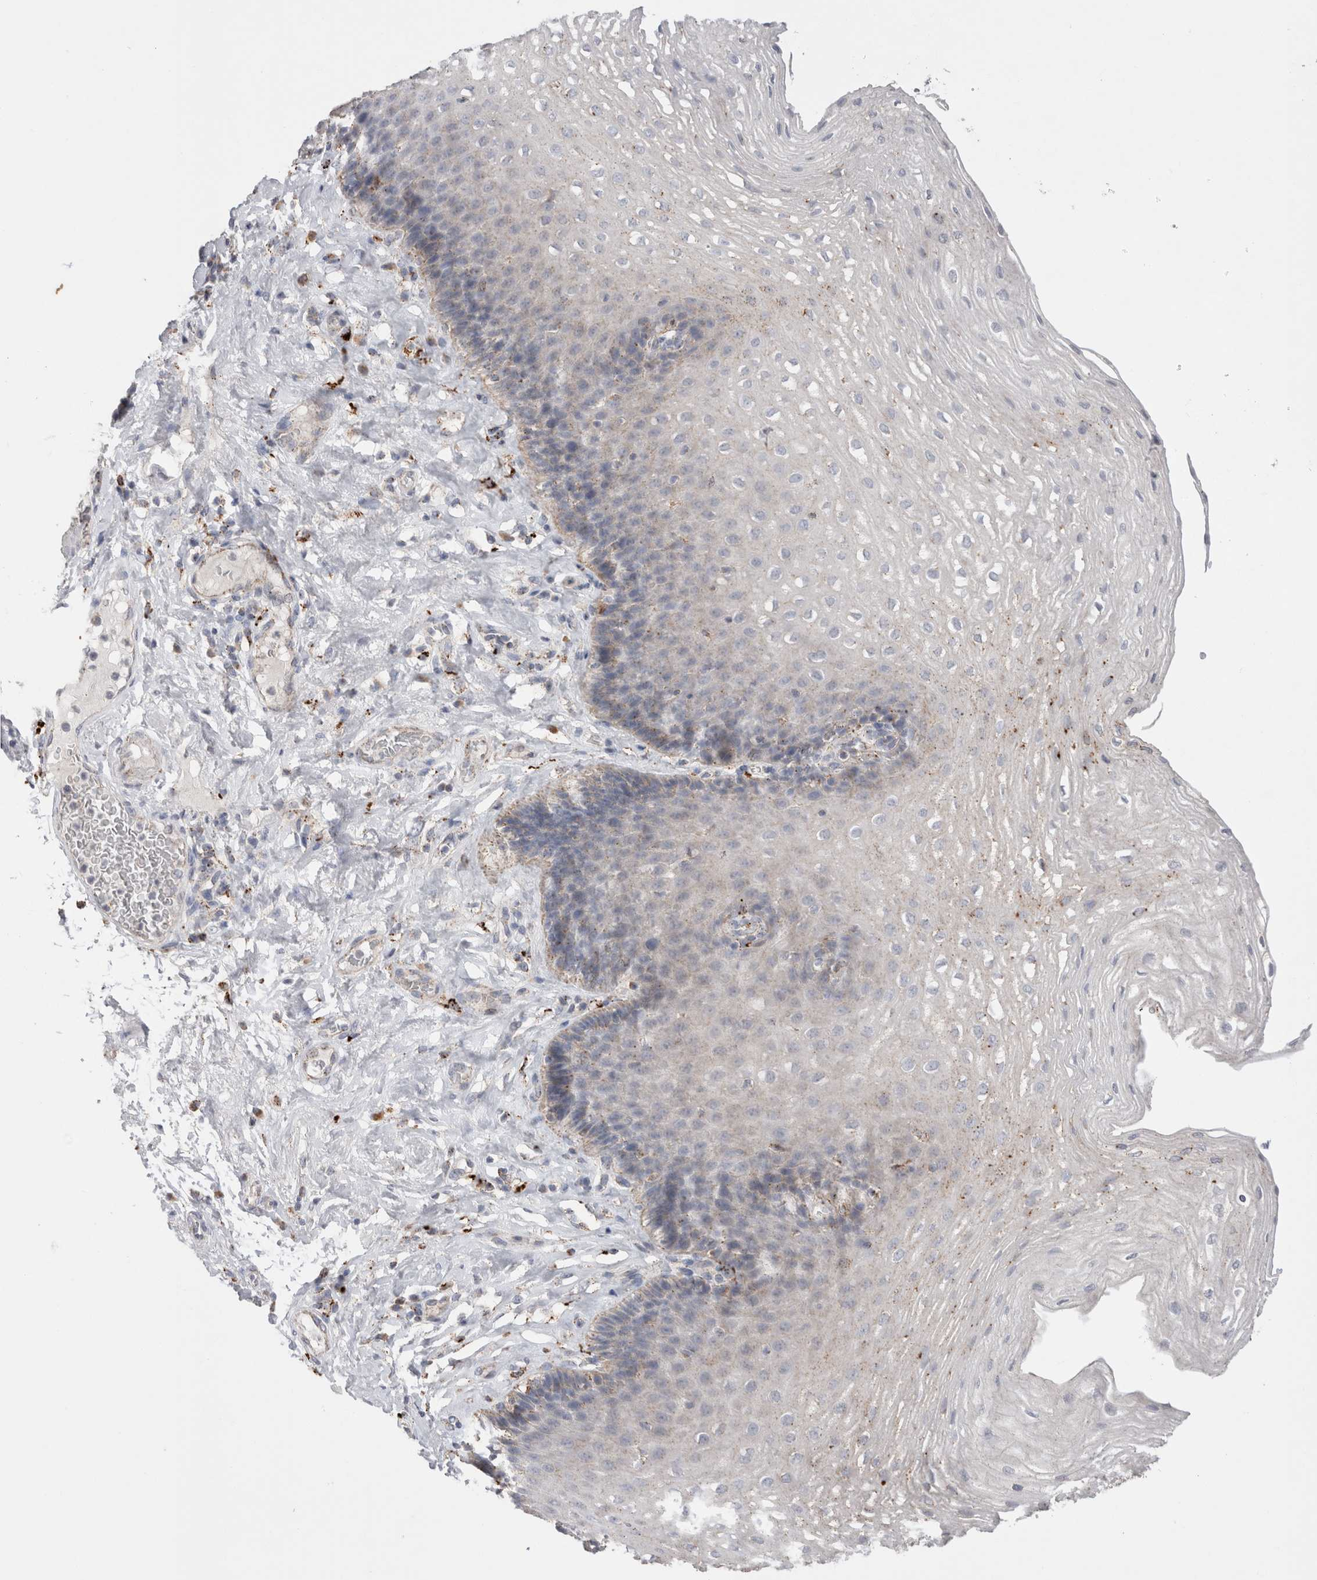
{"staining": {"intensity": "moderate", "quantity": "<25%", "location": "cytoplasmic/membranous"}, "tissue": "esophagus", "cell_type": "Squamous epithelial cells", "image_type": "normal", "snomed": [{"axis": "morphology", "description": "Normal tissue, NOS"}, {"axis": "topography", "description": "Esophagus"}], "caption": "Immunohistochemical staining of unremarkable esophagus shows low levels of moderate cytoplasmic/membranous expression in about <25% of squamous epithelial cells. The staining is performed using DAB (3,3'-diaminobenzidine) brown chromogen to label protein expression. The nuclei are counter-stained blue using hematoxylin.", "gene": "CTSA", "patient": {"sex": "female", "age": 66}}